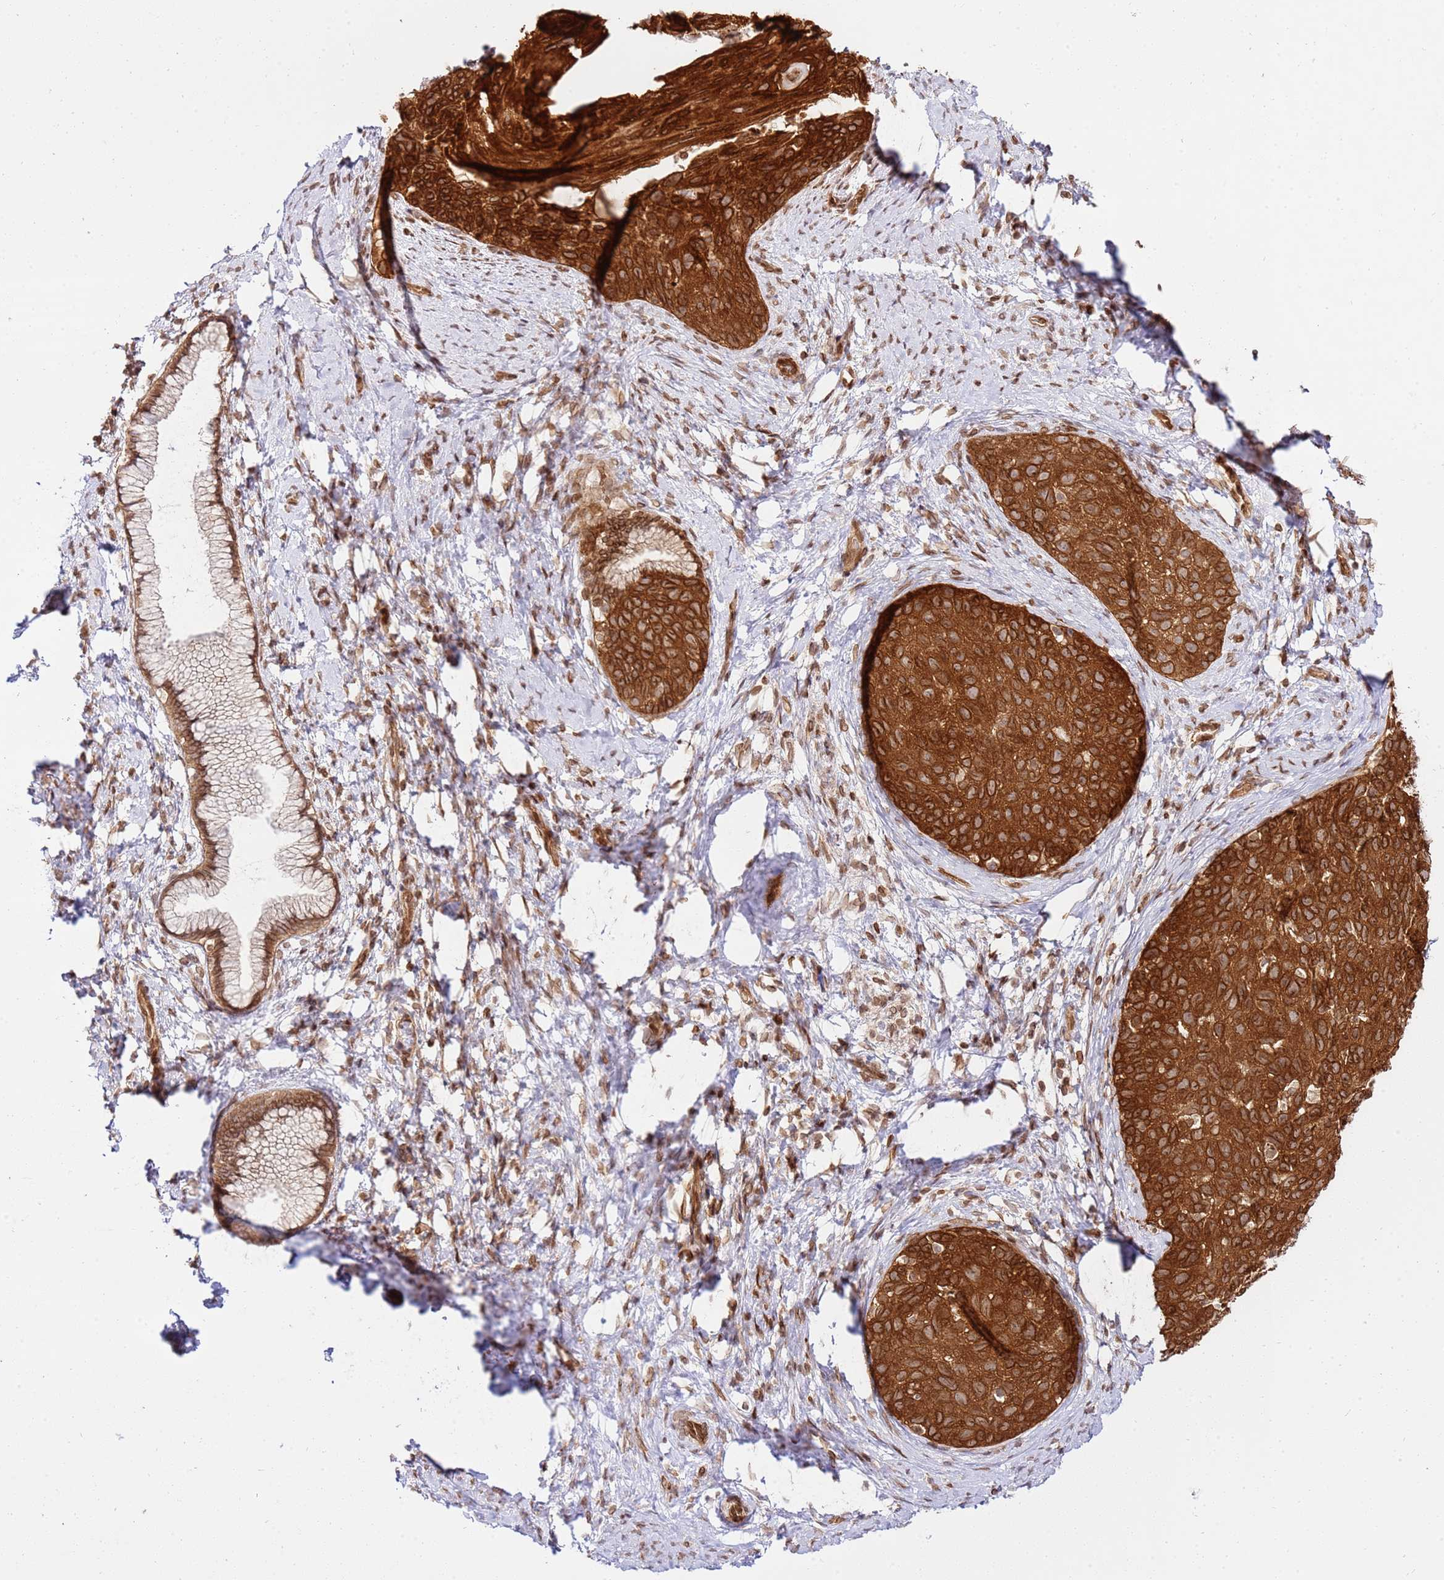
{"staining": {"intensity": "strong", "quantity": ">75%", "location": "cytoplasmic/membranous,nuclear"}, "tissue": "cervical cancer", "cell_type": "Tumor cells", "image_type": "cancer", "snomed": [{"axis": "morphology", "description": "Squamous cell carcinoma, NOS"}, {"axis": "topography", "description": "Cervix"}], "caption": "A high amount of strong cytoplasmic/membranous and nuclear expression is appreciated in about >75% of tumor cells in cervical cancer (squamous cell carcinoma) tissue. Using DAB (brown) and hematoxylin (blue) stains, captured at high magnification using brightfield microscopy.", "gene": "TRIM37", "patient": {"sex": "female", "age": 80}}